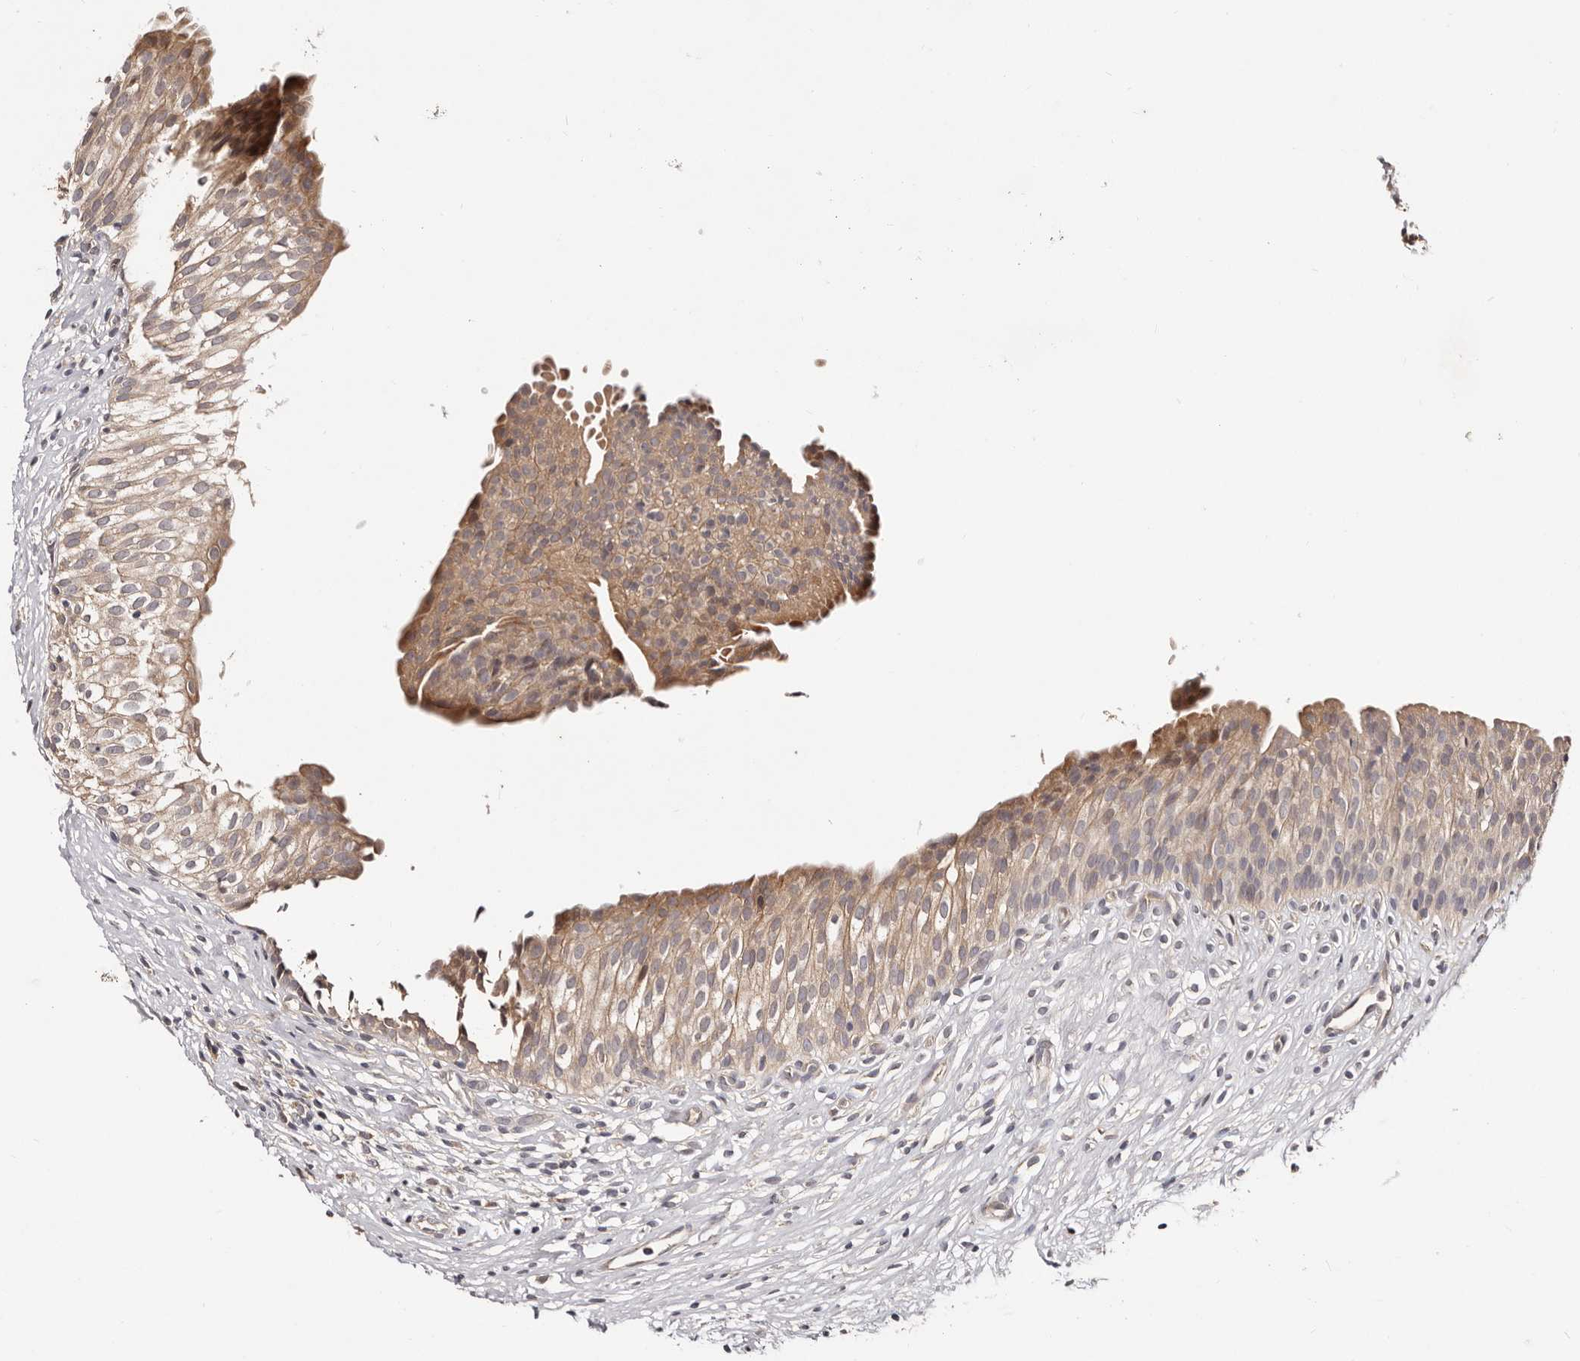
{"staining": {"intensity": "moderate", "quantity": ">75%", "location": "cytoplasmic/membranous"}, "tissue": "urinary bladder", "cell_type": "Urothelial cells", "image_type": "normal", "snomed": [{"axis": "morphology", "description": "Normal tissue, NOS"}, {"axis": "topography", "description": "Urinary bladder"}], "caption": "High-magnification brightfield microscopy of unremarkable urinary bladder stained with DAB (brown) and counterstained with hematoxylin (blue). urothelial cells exhibit moderate cytoplasmic/membranous positivity is seen in about>75% of cells.", "gene": "DACT2", "patient": {"sex": "male", "age": 1}}